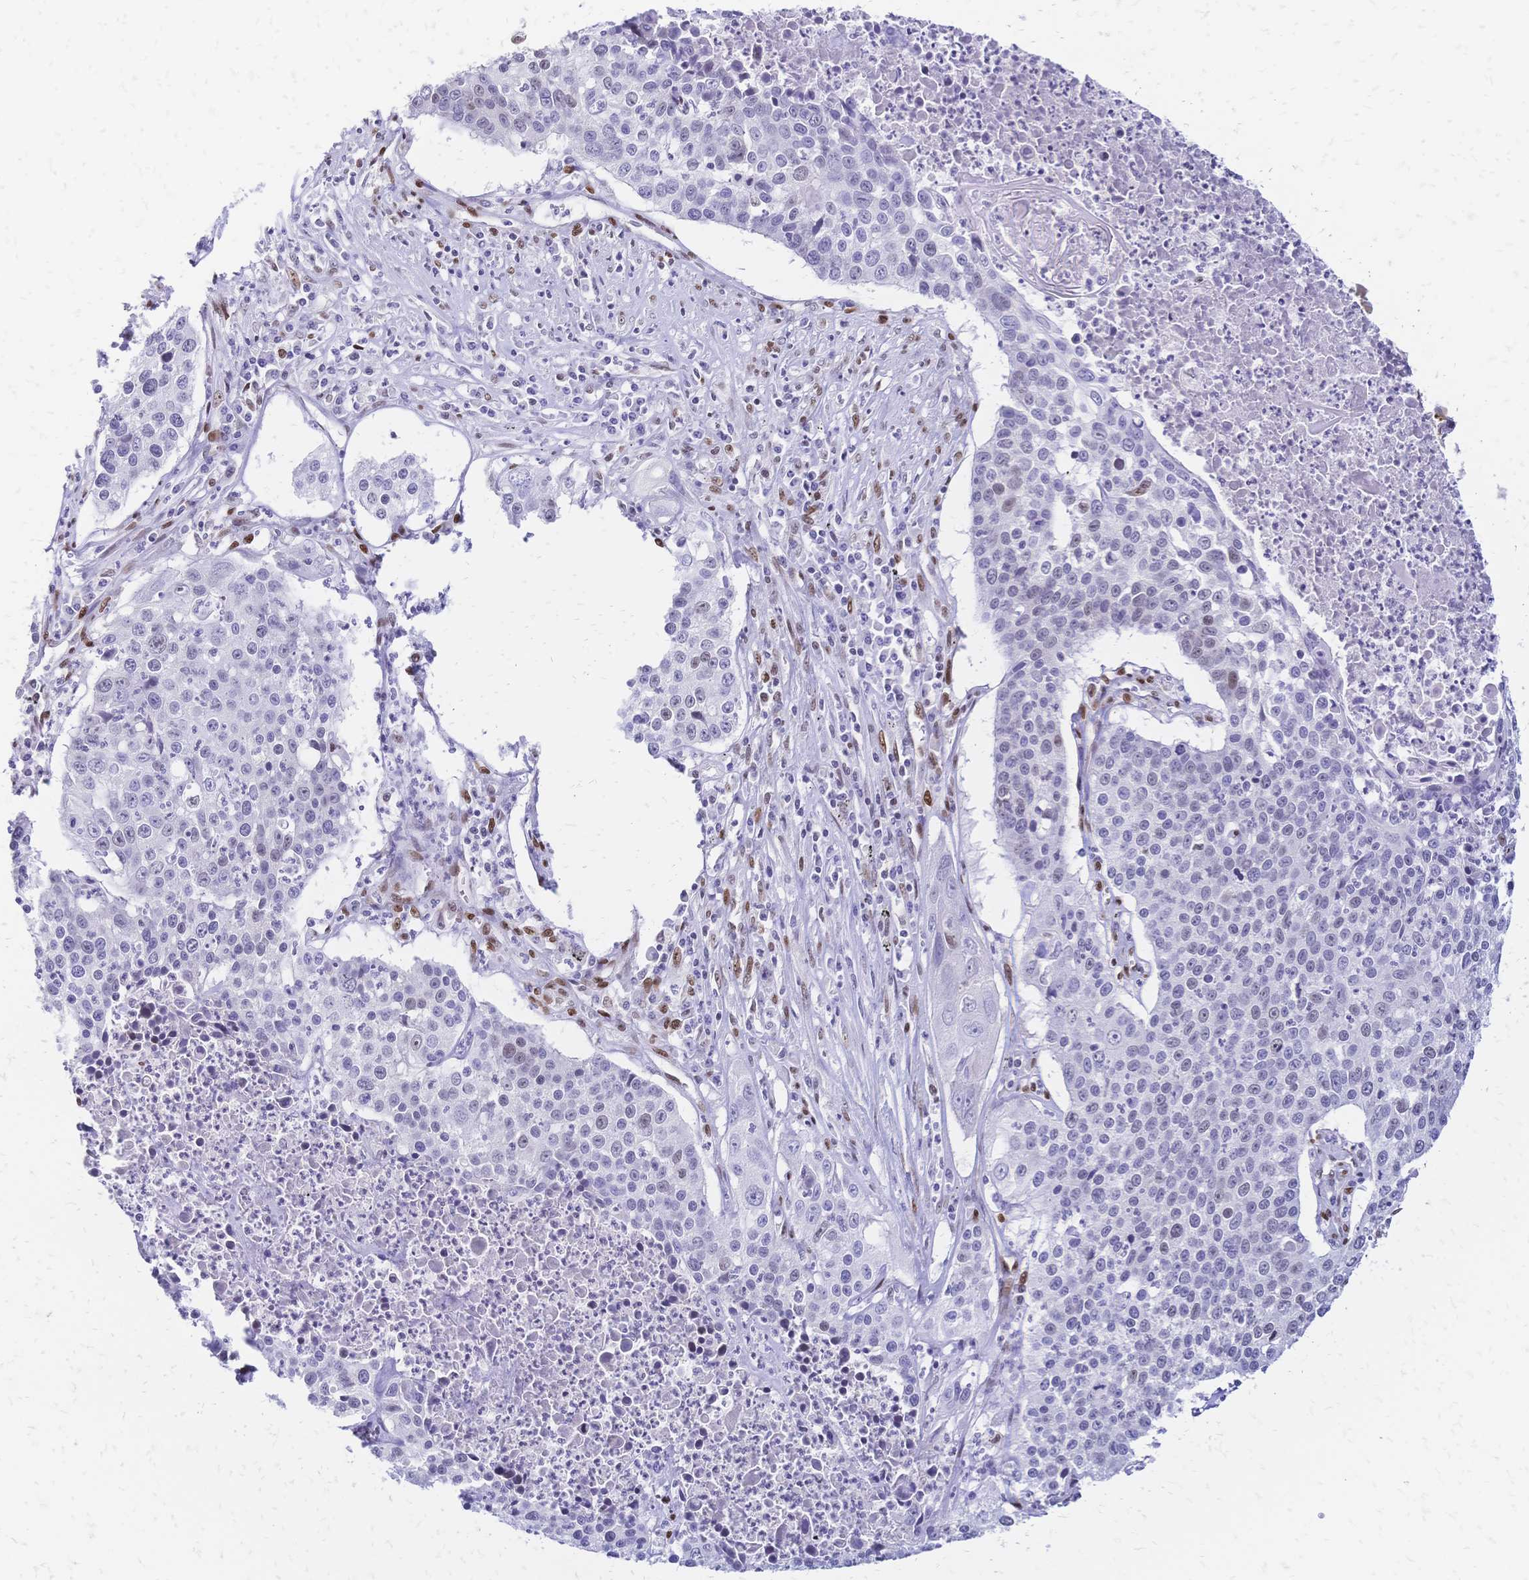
{"staining": {"intensity": "weak", "quantity": "<25%", "location": "nuclear"}, "tissue": "lung cancer", "cell_type": "Tumor cells", "image_type": "cancer", "snomed": [{"axis": "morphology", "description": "Squamous cell carcinoma, NOS"}, {"axis": "morphology", "description": "Squamous cell carcinoma, metastatic, NOS"}, {"axis": "topography", "description": "Lung"}, {"axis": "topography", "description": "Pleura, NOS"}], "caption": "Tumor cells show no significant protein expression in lung squamous cell carcinoma.", "gene": "NFIC", "patient": {"sex": "male", "age": 72}}